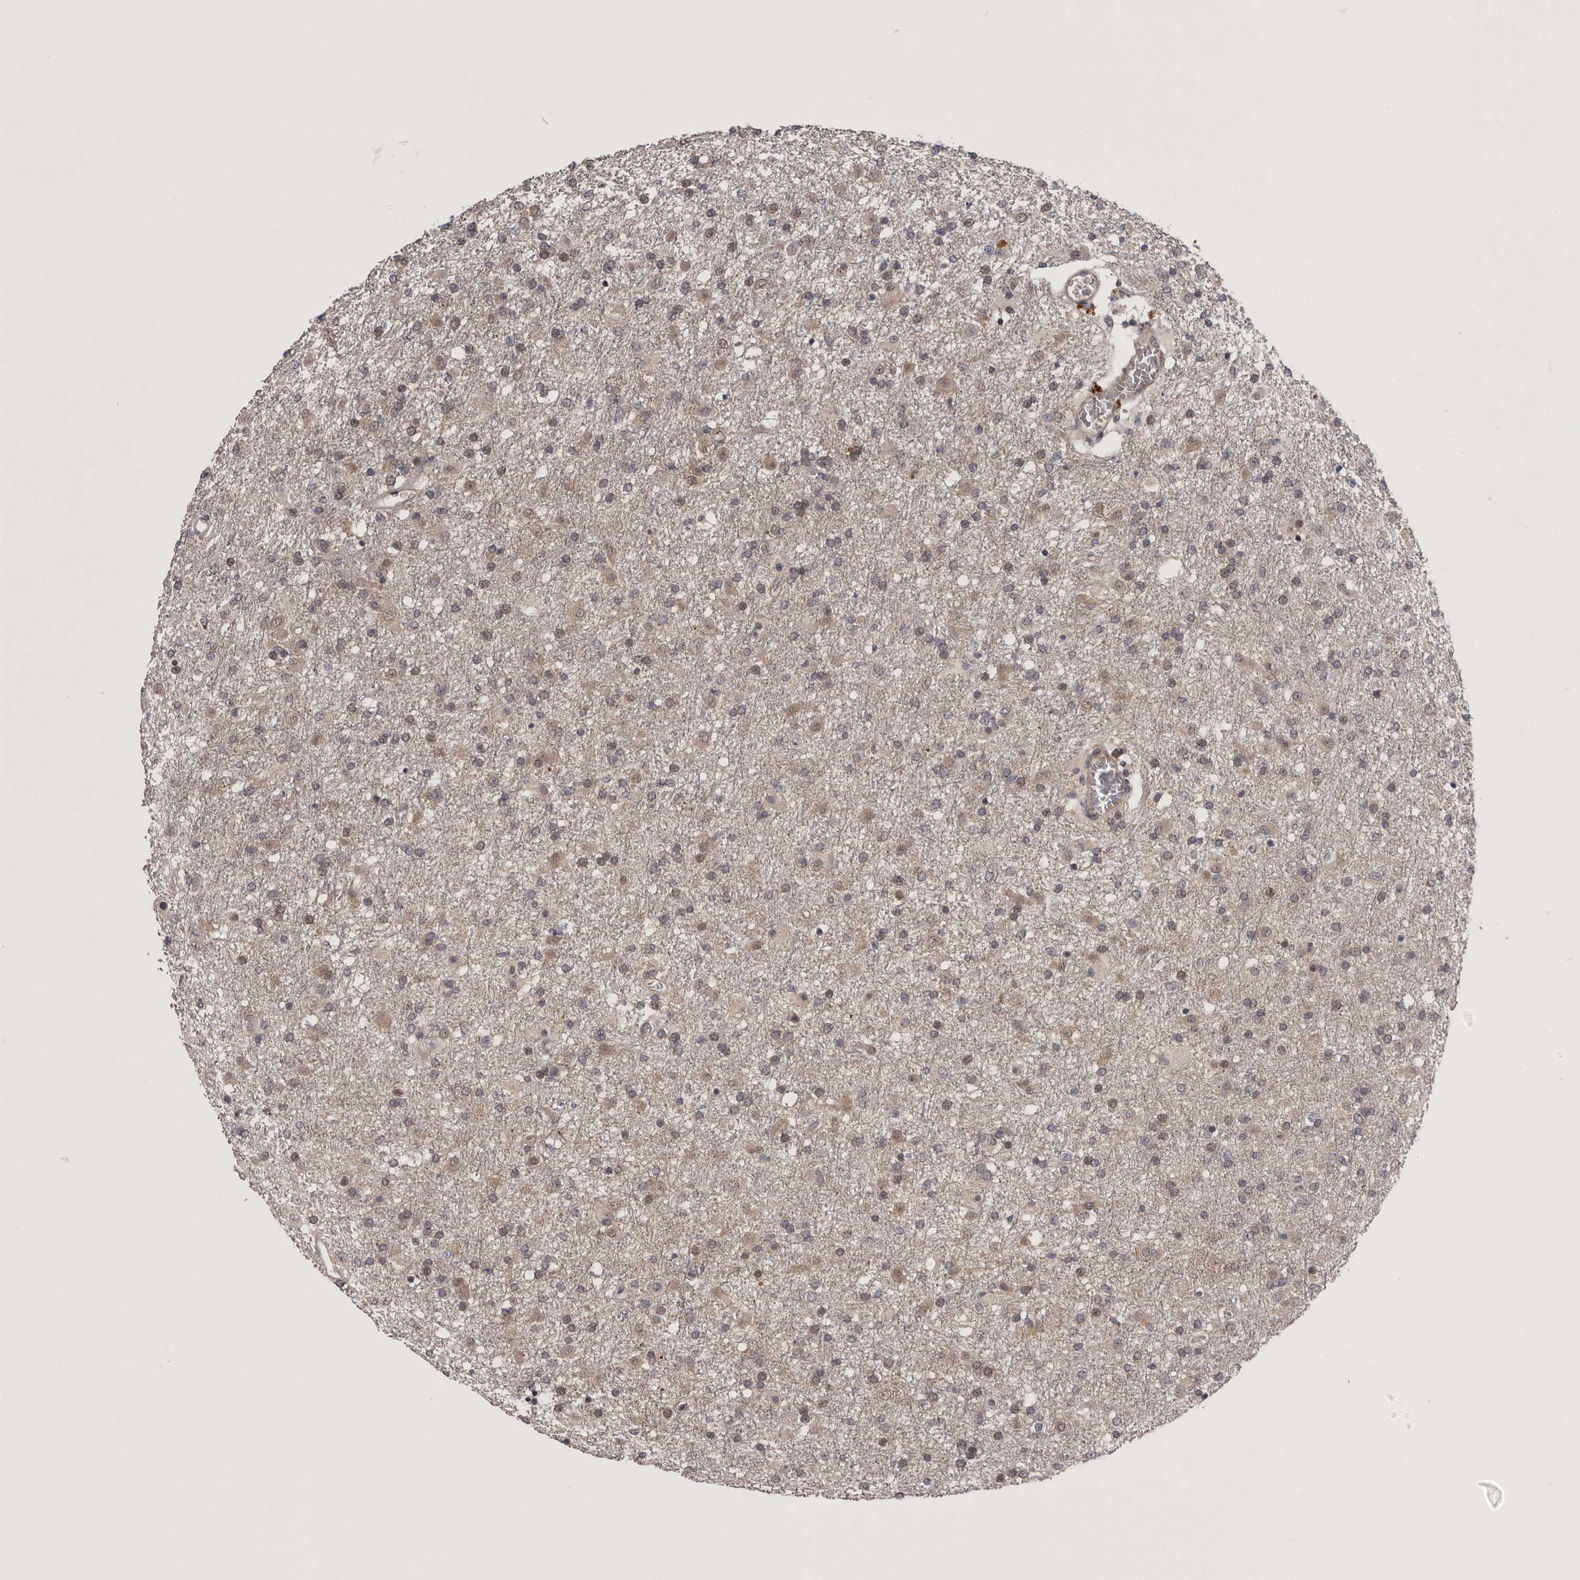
{"staining": {"intensity": "weak", "quantity": "25%-75%", "location": "cytoplasmic/membranous,nuclear"}, "tissue": "glioma", "cell_type": "Tumor cells", "image_type": "cancer", "snomed": [{"axis": "morphology", "description": "Glioma, malignant, Low grade"}, {"axis": "topography", "description": "Brain"}], "caption": "Glioma was stained to show a protein in brown. There is low levels of weak cytoplasmic/membranous and nuclear staining in approximately 25%-75% of tumor cells. The staining is performed using DAB brown chromogen to label protein expression. The nuclei are counter-stained blue using hematoxylin.", "gene": "MED8", "patient": {"sex": "male", "age": 65}}